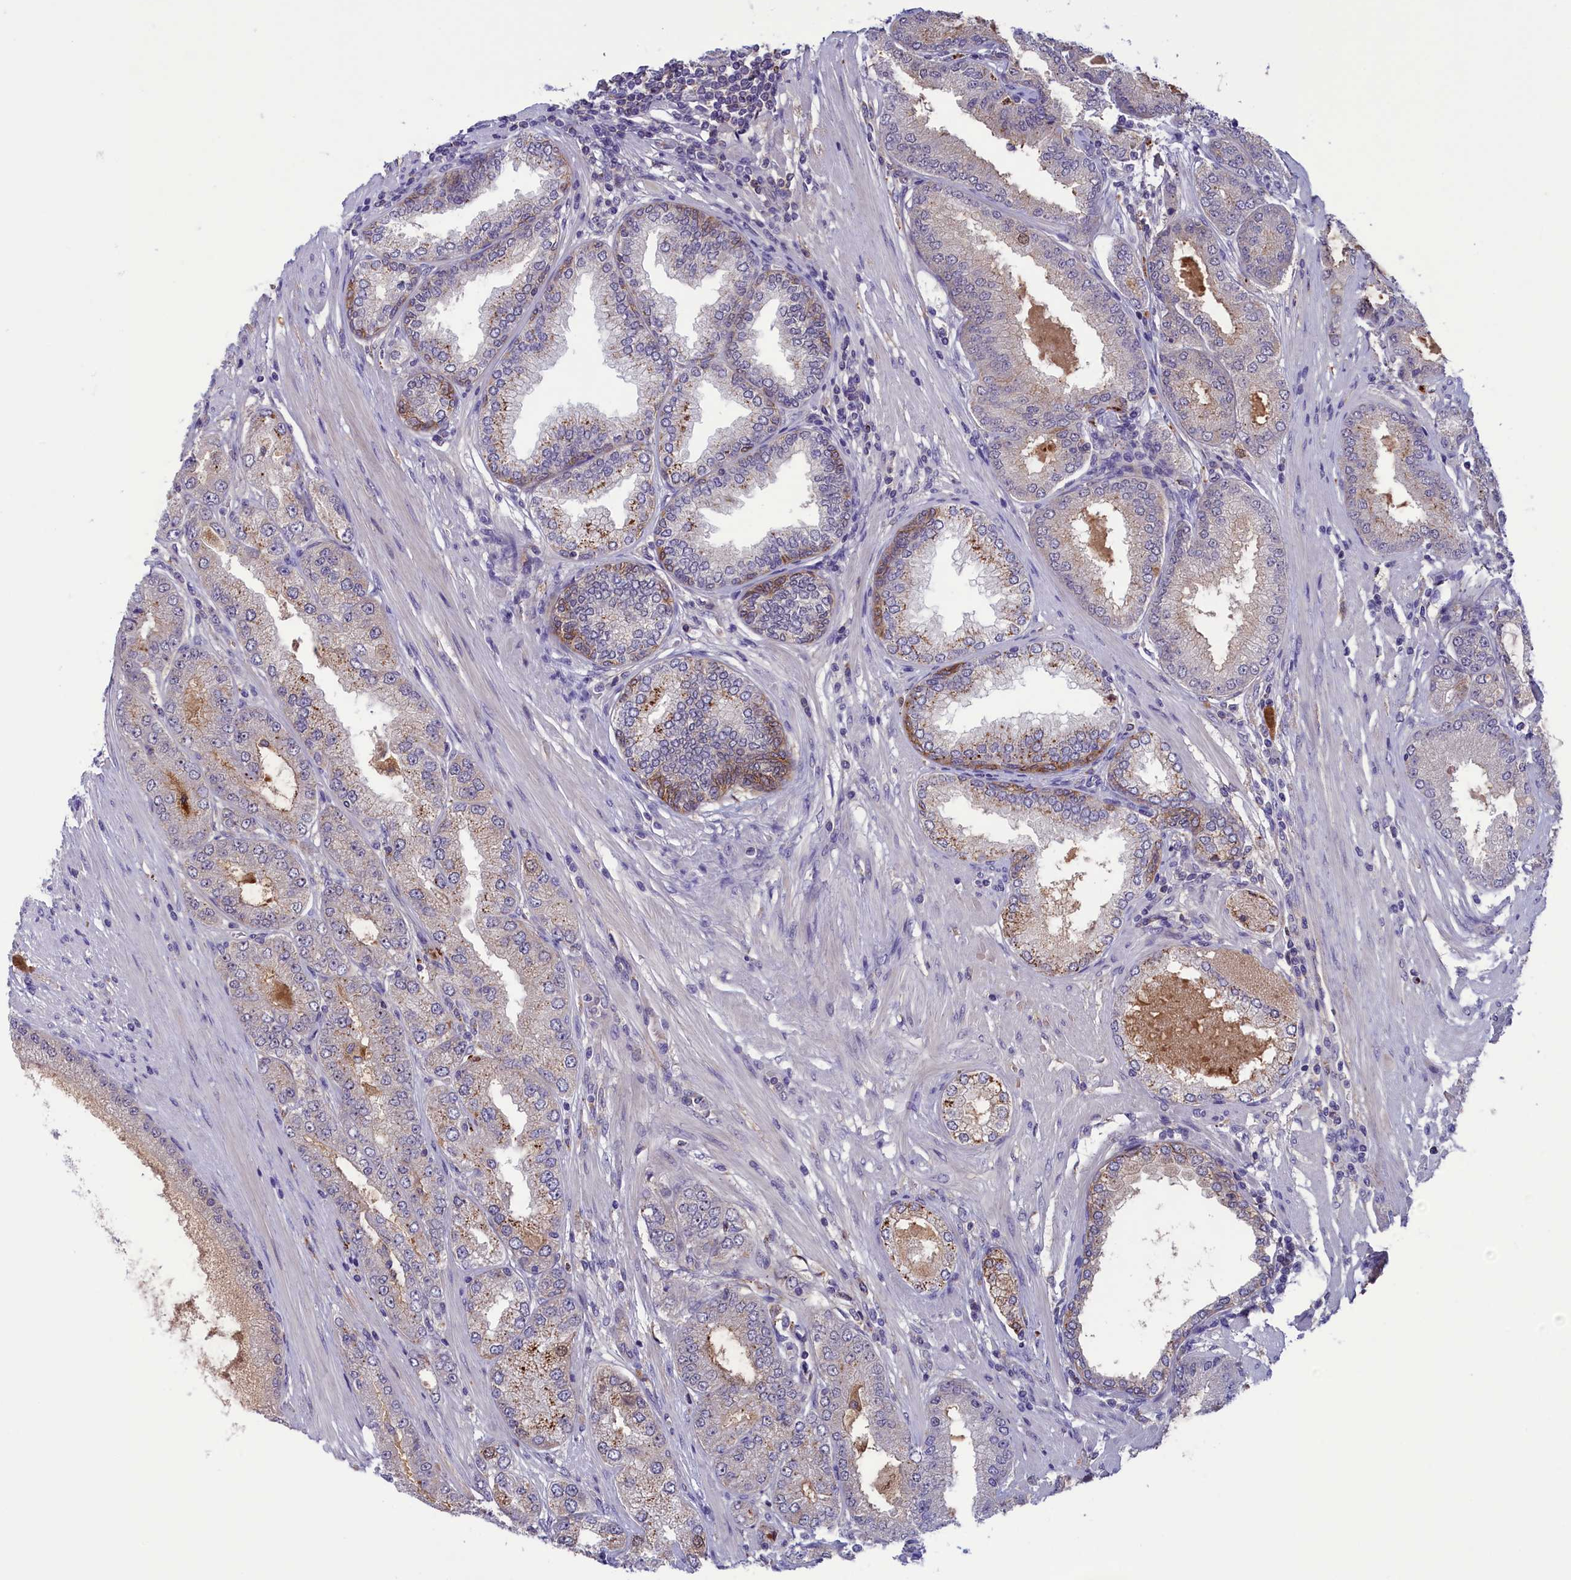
{"staining": {"intensity": "weak", "quantity": "<25%", "location": "cytoplasmic/membranous"}, "tissue": "prostate cancer", "cell_type": "Tumor cells", "image_type": "cancer", "snomed": [{"axis": "morphology", "description": "Adenocarcinoma, High grade"}, {"axis": "topography", "description": "Prostate"}], "caption": "An image of human prostate cancer is negative for staining in tumor cells.", "gene": "STYX", "patient": {"sex": "male", "age": 71}}